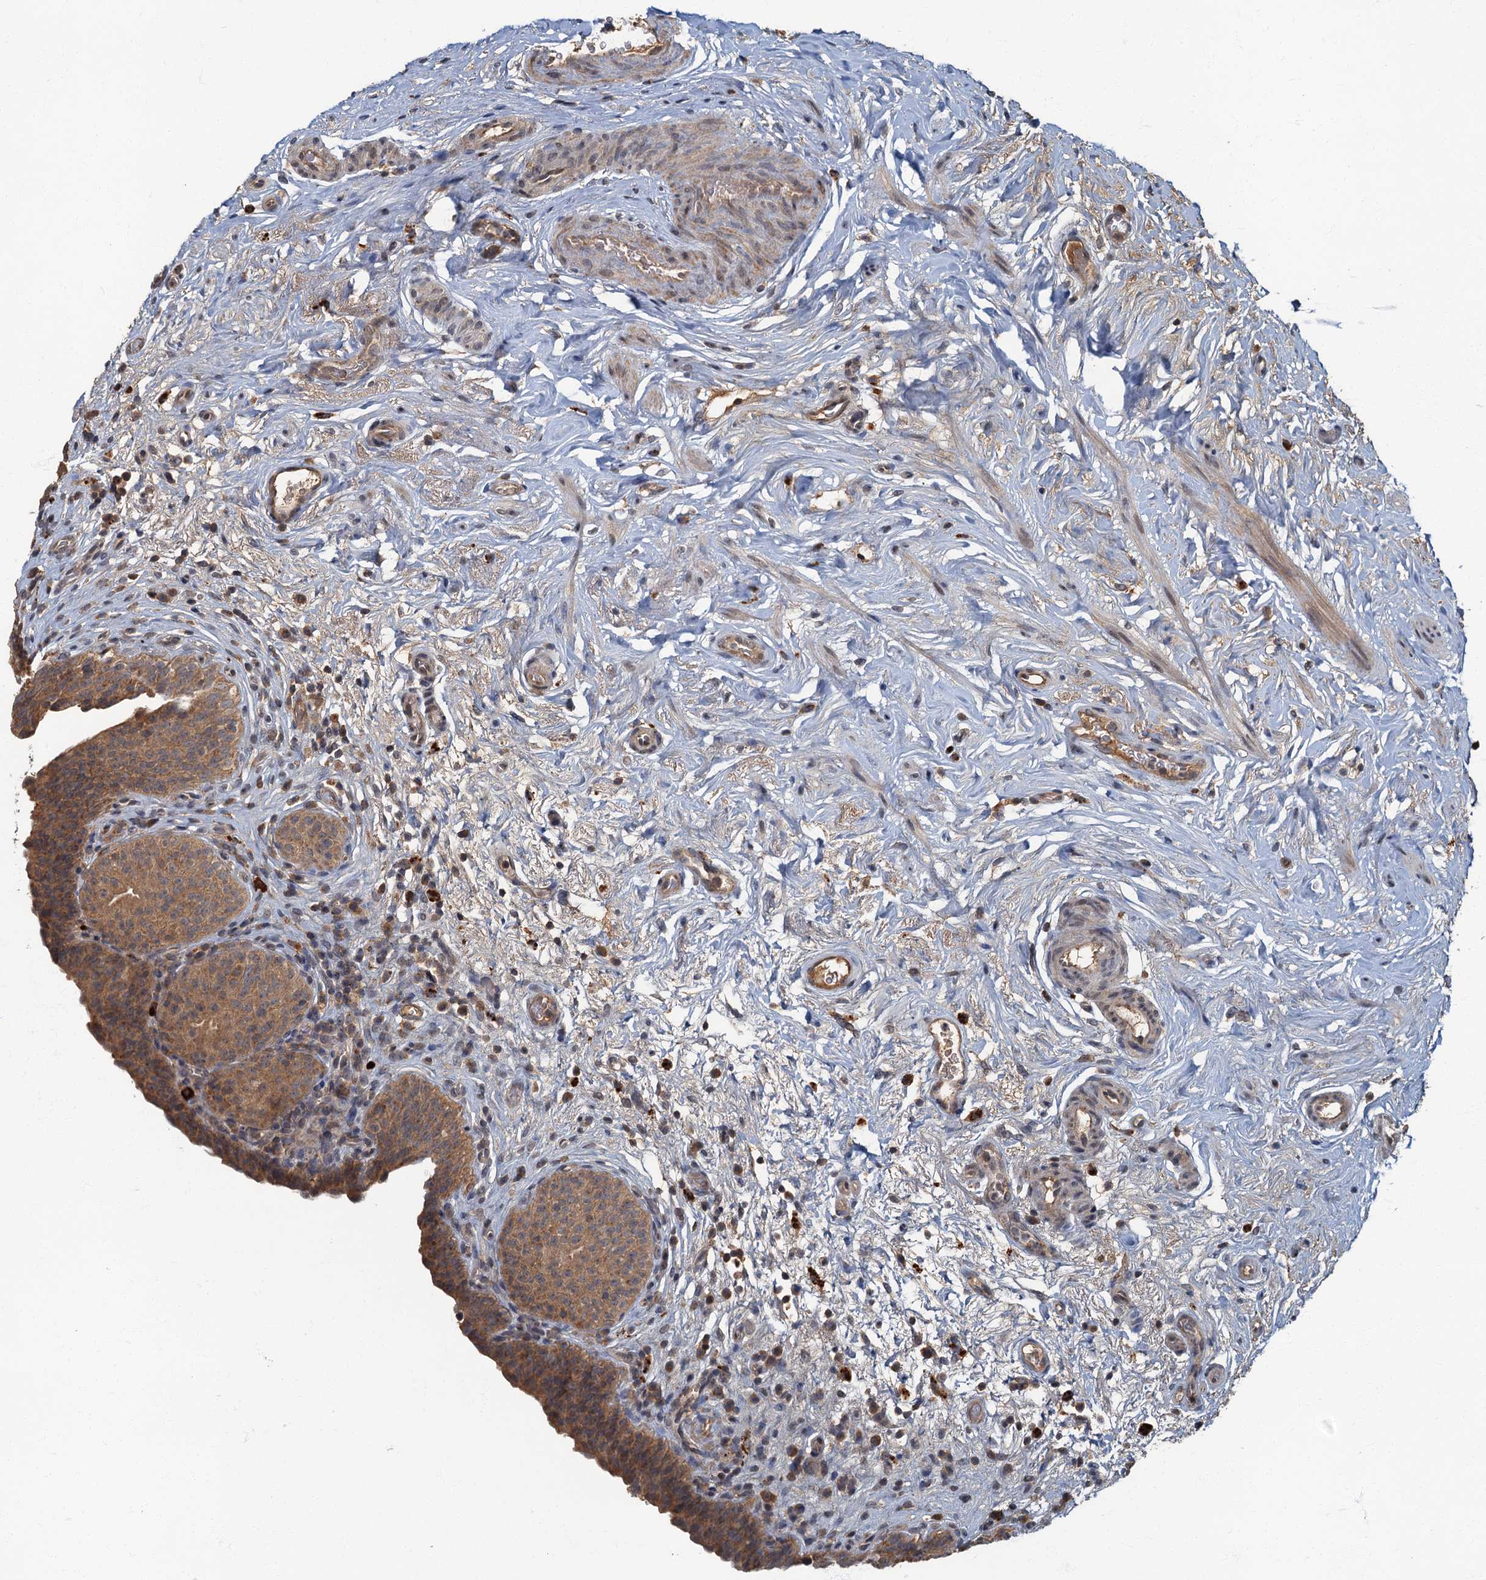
{"staining": {"intensity": "moderate", "quantity": ">75%", "location": "cytoplasmic/membranous"}, "tissue": "urinary bladder", "cell_type": "Urothelial cells", "image_type": "normal", "snomed": [{"axis": "morphology", "description": "Normal tissue, NOS"}, {"axis": "topography", "description": "Urinary bladder"}], "caption": "This photomicrograph reveals immunohistochemistry (IHC) staining of normal urinary bladder, with medium moderate cytoplasmic/membranous expression in approximately >75% of urothelial cells.", "gene": "WDCP", "patient": {"sex": "male", "age": 83}}